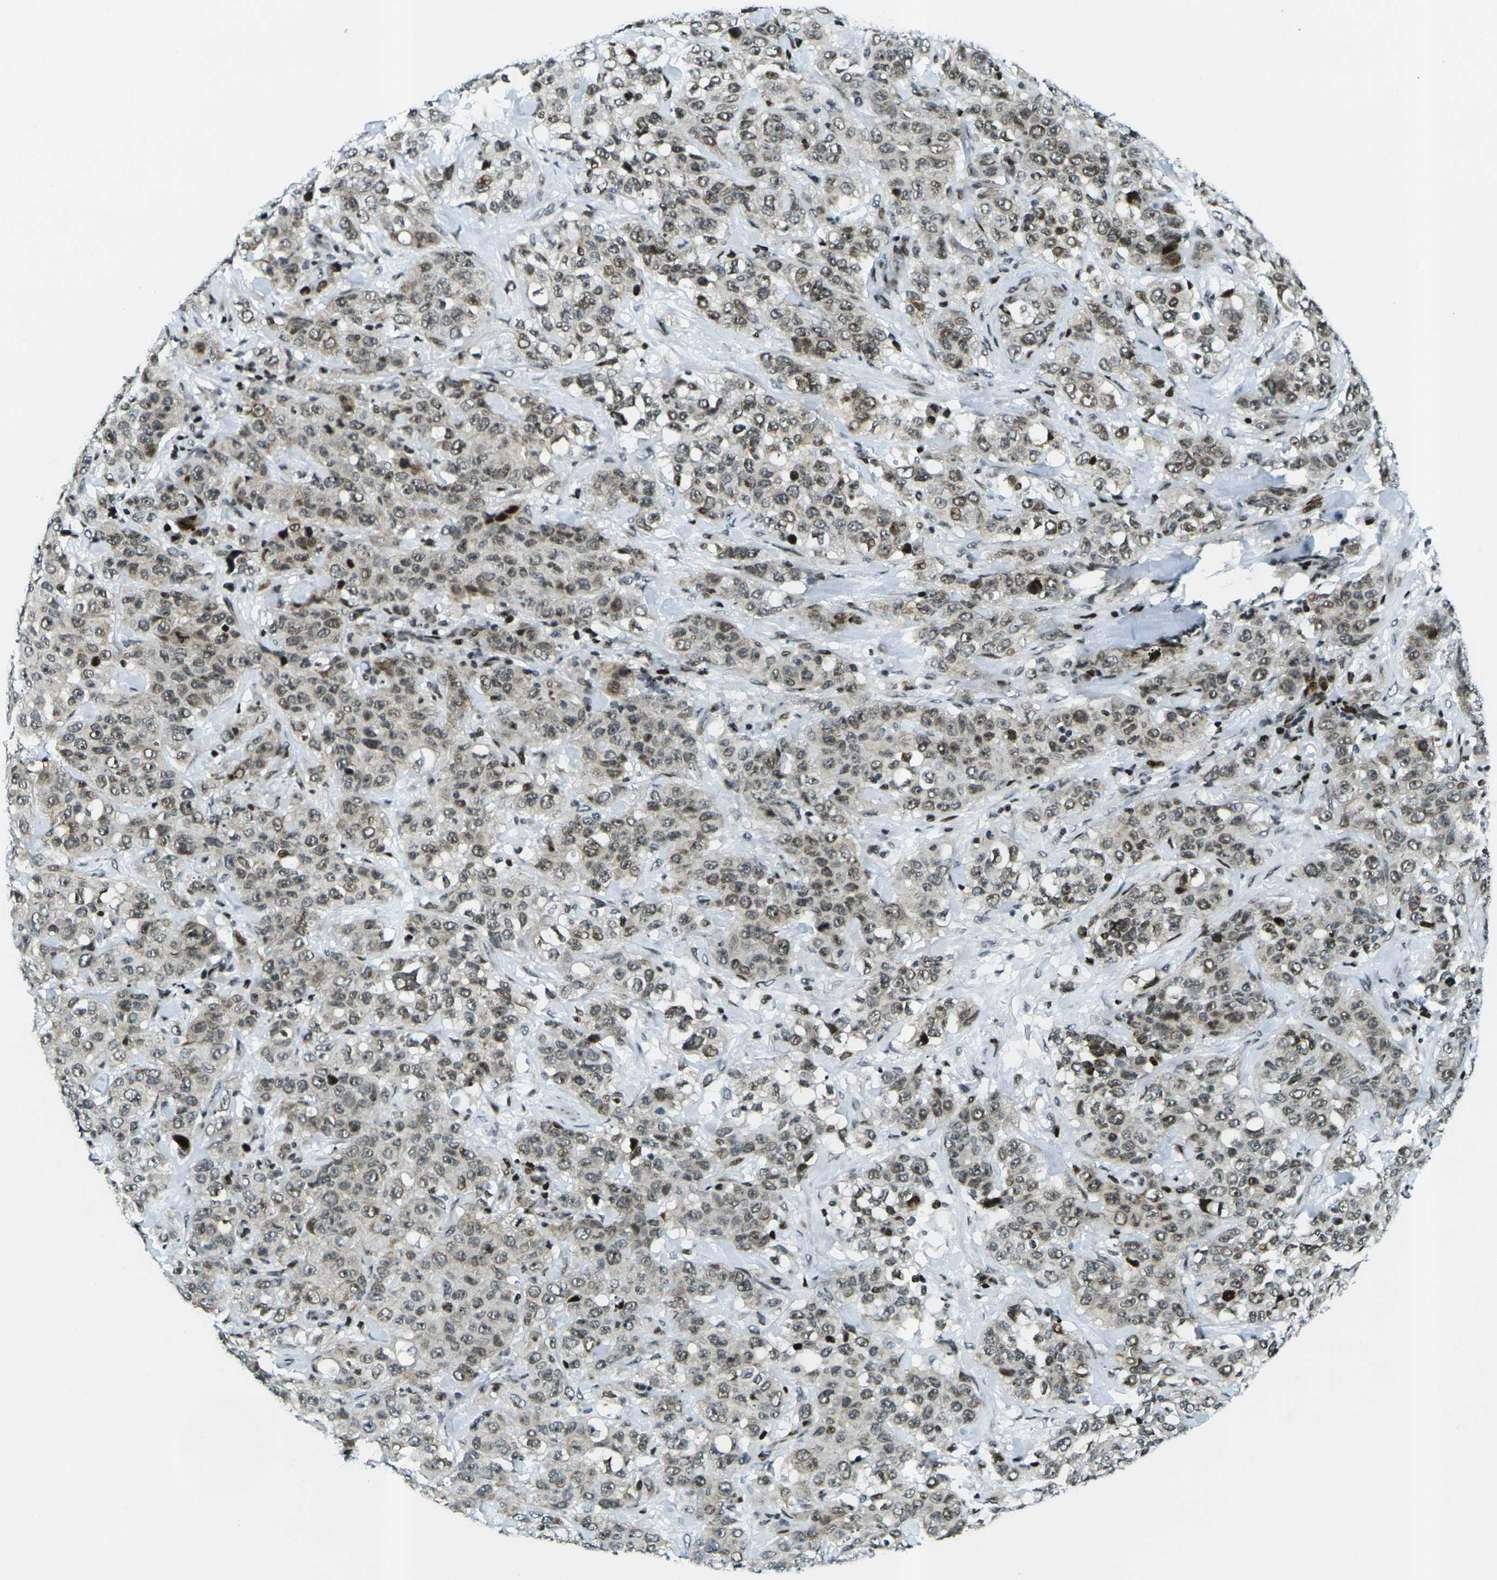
{"staining": {"intensity": "moderate", "quantity": ">75%", "location": "cytoplasmic/membranous,nuclear"}, "tissue": "stomach cancer", "cell_type": "Tumor cells", "image_type": "cancer", "snomed": [{"axis": "morphology", "description": "Adenocarcinoma, NOS"}, {"axis": "topography", "description": "Stomach"}], "caption": "Stomach cancer stained with immunohistochemistry (IHC) reveals moderate cytoplasmic/membranous and nuclear positivity in about >75% of tumor cells. The protein is stained brown, and the nuclei are stained in blue (DAB IHC with brightfield microscopy, high magnification).", "gene": "H3-3A", "patient": {"sex": "male", "age": 48}}